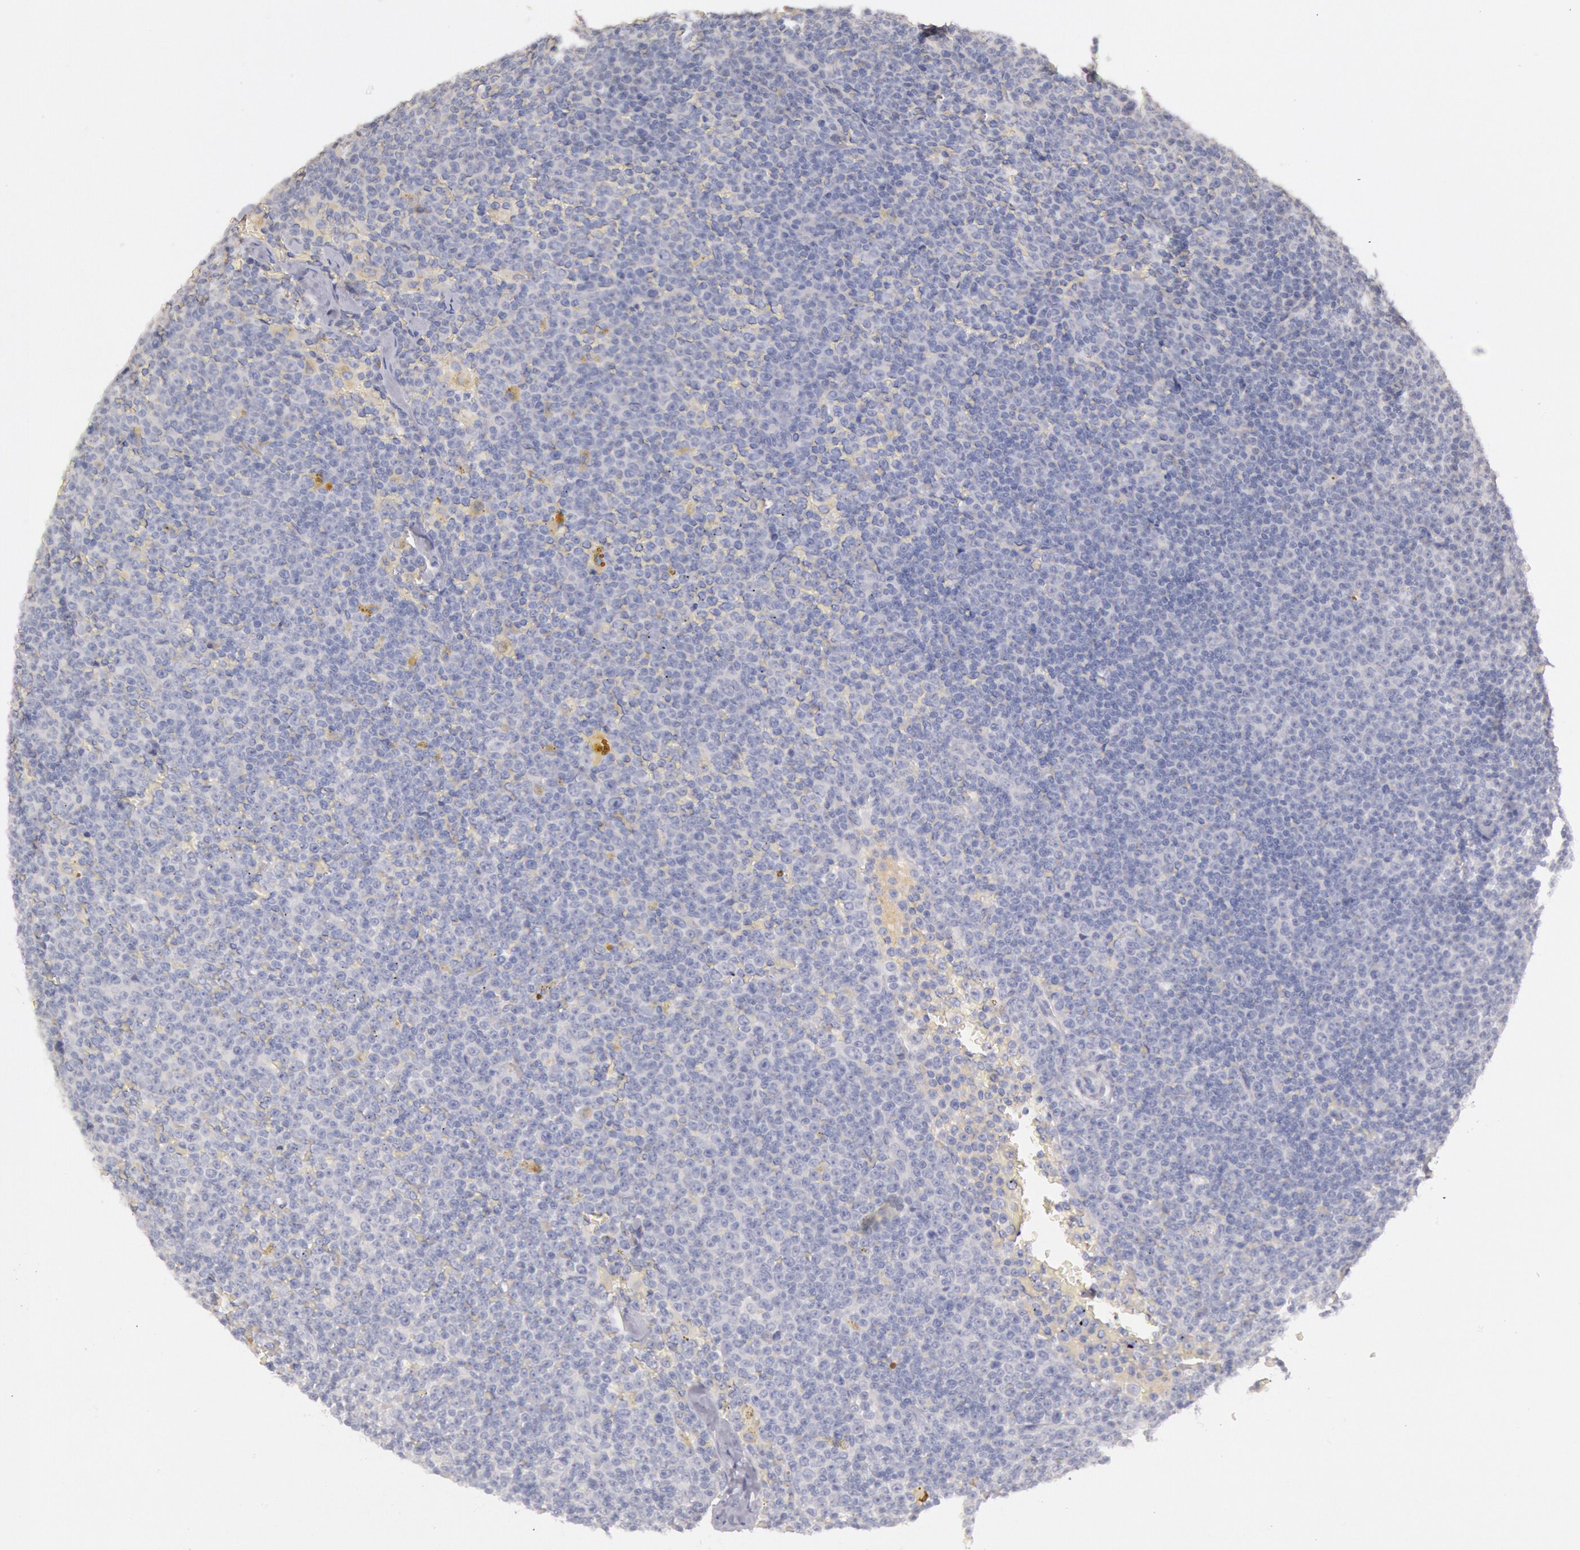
{"staining": {"intensity": "negative", "quantity": "none", "location": "none"}, "tissue": "lymphoma", "cell_type": "Tumor cells", "image_type": "cancer", "snomed": [{"axis": "morphology", "description": "Malignant lymphoma, non-Hodgkin's type, Low grade"}, {"axis": "topography", "description": "Lymph node"}], "caption": "DAB (3,3'-diaminobenzidine) immunohistochemical staining of human lymphoma exhibits no significant positivity in tumor cells.", "gene": "C1R", "patient": {"sex": "male", "age": 50}}